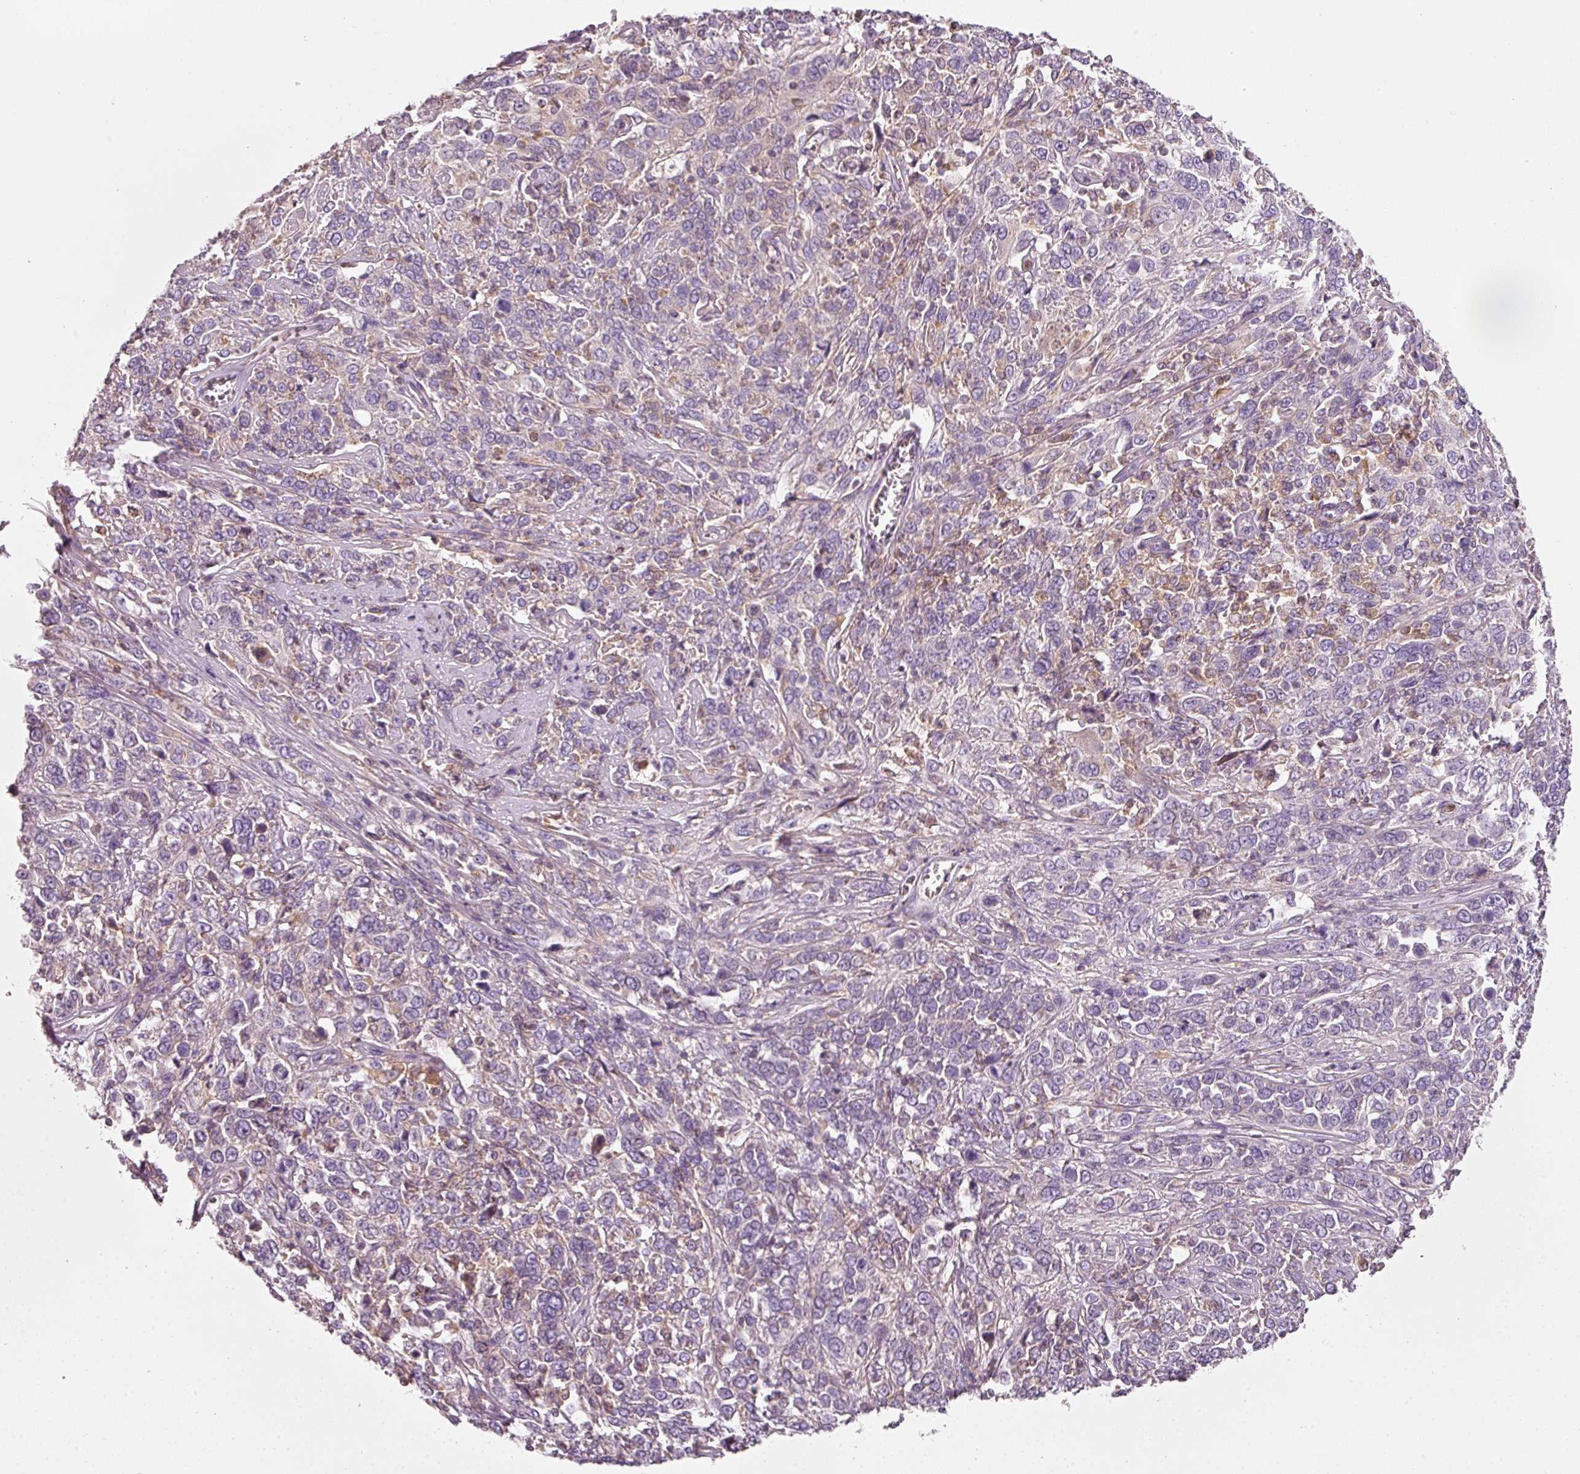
{"staining": {"intensity": "weak", "quantity": "<25%", "location": "cytoplasmic/membranous"}, "tissue": "cervical cancer", "cell_type": "Tumor cells", "image_type": "cancer", "snomed": [{"axis": "morphology", "description": "Squamous cell carcinoma, NOS"}, {"axis": "topography", "description": "Cervix"}], "caption": "Immunohistochemistry image of human cervical squamous cell carcinoma stained for a protein (brown), which reveals no positivity in tumor cells.", "gene": "IQGAP2", "patient": {"sex": "female", "age": 46}}